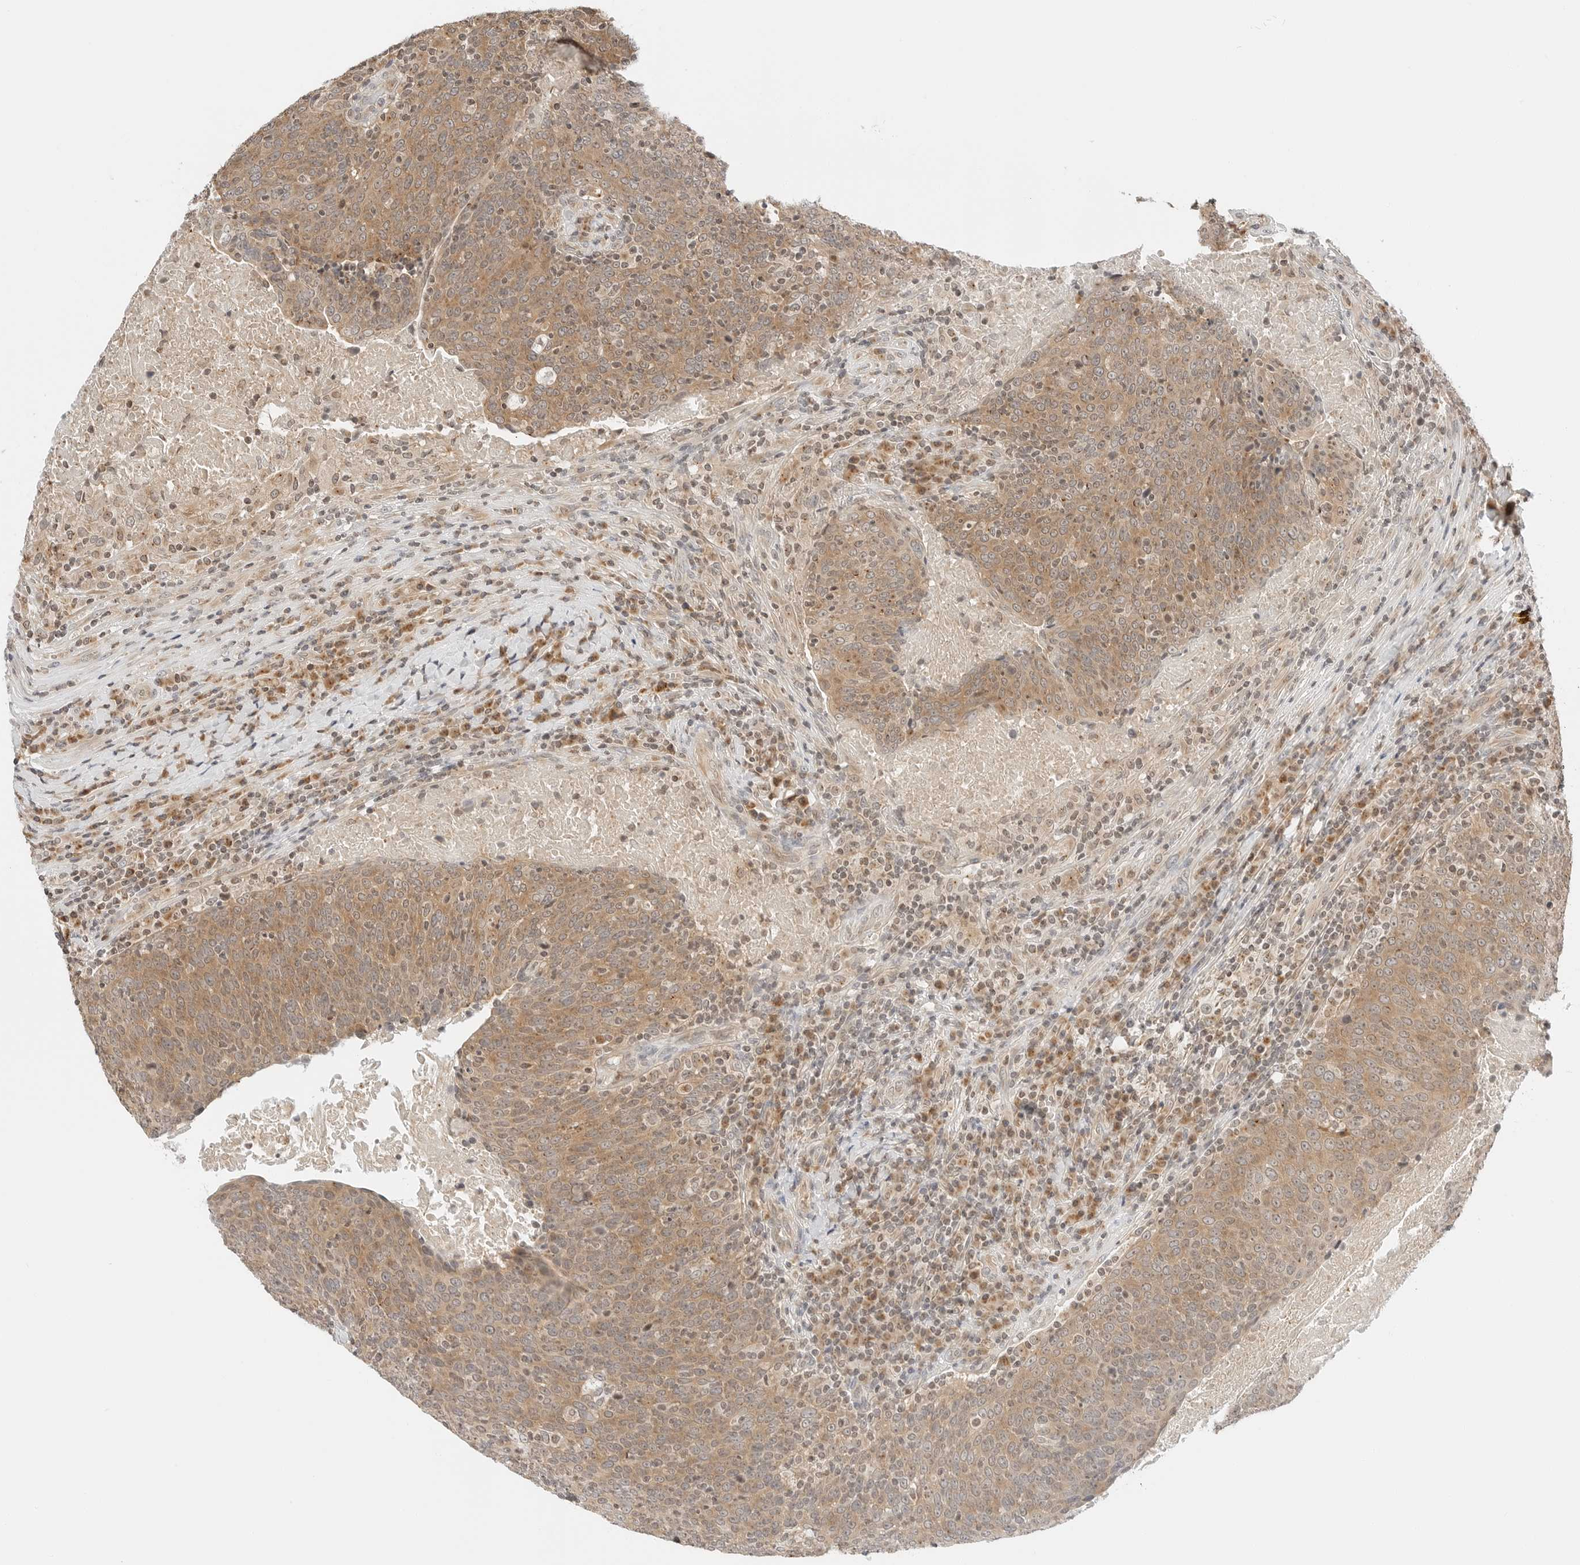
{"staining": {"intensity": "moderate", "quantity": ">75%", "location": "cytoplasmic/membranous"}, "tissue": "head and neck cancer", "cell_type": "Tumor cells", "image_type": "cancer", "snomed": [{"axis": "morphology", "description": "Squamous cell carcinoma, NOS"}, {"axis": "morphology", "description": "Squamous cell carcinoma, metastatic, NOS"}, {"axis": "topography", "description": "Lymph node"}, {"axis": "topography", "description": "Head-Neck"}], "caption": "DAB immunohistochemical staining of head and neck metastatic squamous cell carcinoma exhibits moderate cytoplasmic/membranous protein staining in approximately >75% of tumor cells.", "gene": "IQCC", "patient": {"sex": "male", "age": 62}}